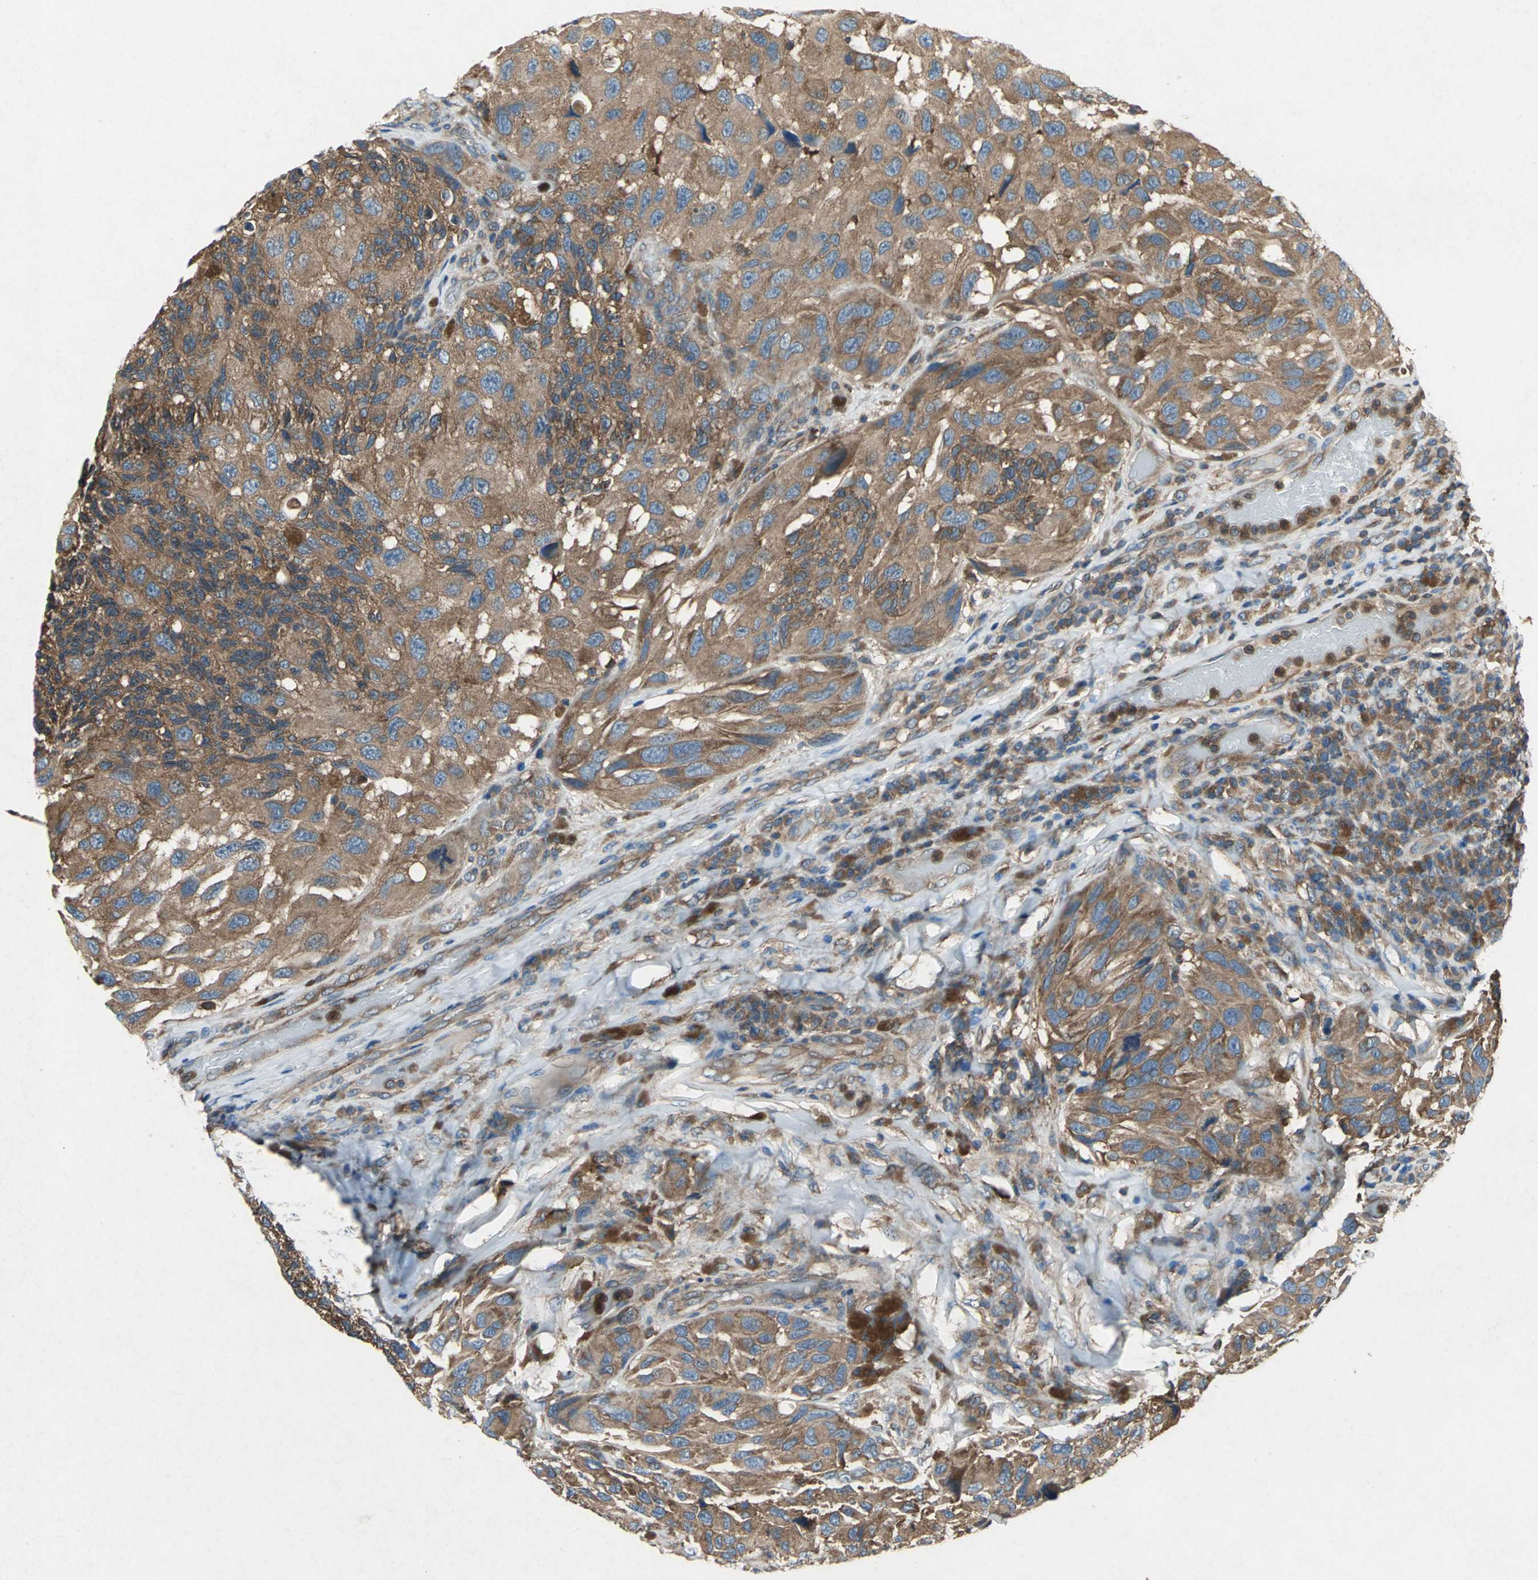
{"staining": {"intensity": "strong", "quantity": ">75%", "location": "cytoplasmic/membranous"}, "tissue": "melanoma", "cell_type": "Tumor cells", "image_type": "cancer", "snomed": [{"axis": "morphology", "description": "Malignant melanoma, NOS"}, {"axis": "topography", "description": "Skin"}], "caption": "Malignant melanoma was stained to show a protein in brown. There is high levels of strong cytoplasmic/membranous positivity in approximately >75% of tumor cells.", "gene": "CAPN1", "patient": {"sex": "female", "age": 73}}